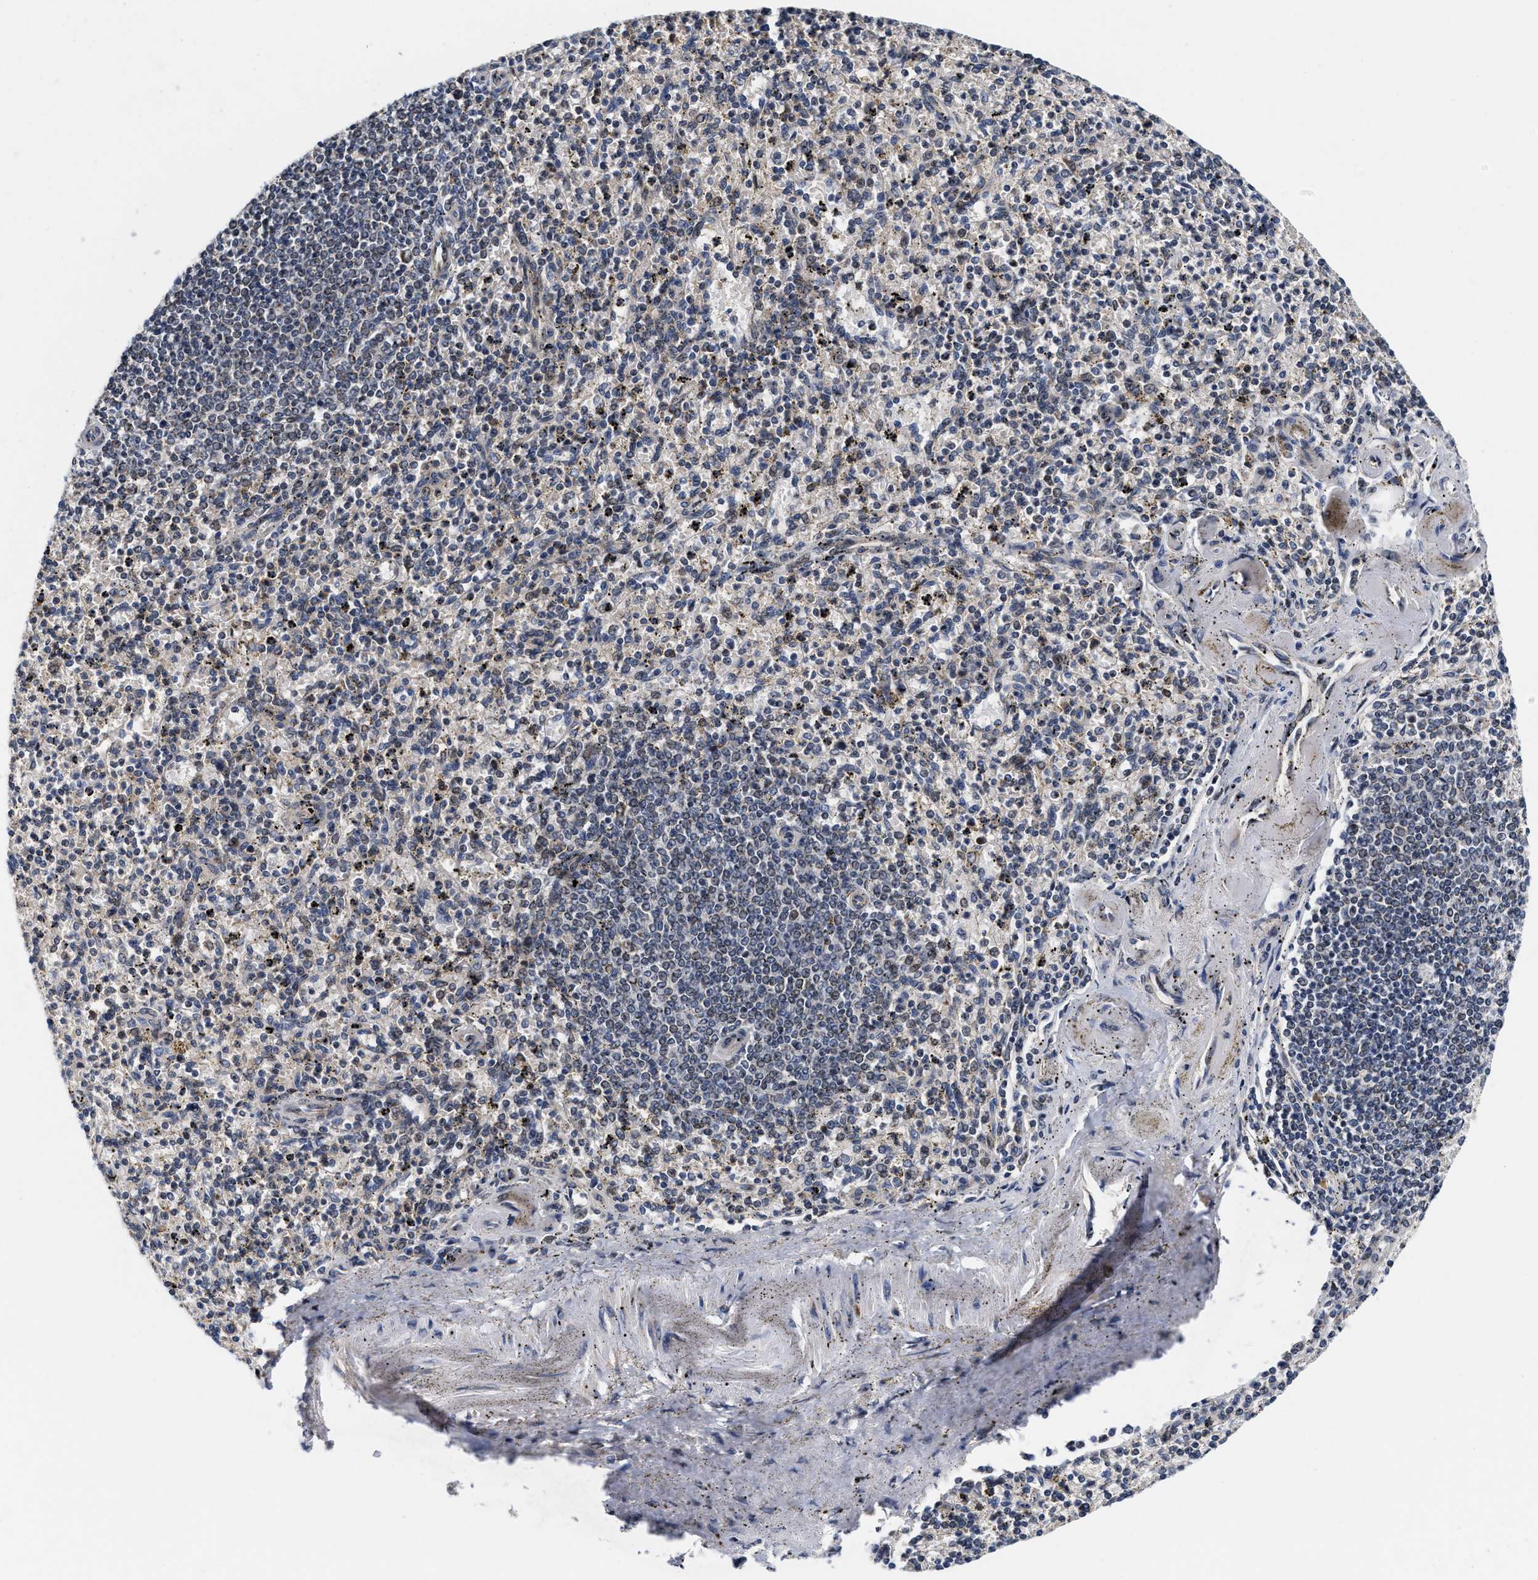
{"staining": {"intensity": "weak", "quantity": "<25%", "location": "cytoplasmic/membranous"}, "tissue": "spleen", "cell_type": "Cells in red pulp", "image_type": "normal", "snomed": [{"axis": "morphology", "description": "Normal tissue, NOS"}, {"axis": "topography", "description": "Spleen"}], "caption": "An immunohistochemistry (IHC) histopathology image of normal spleen is shown. There is no staining in cells in red pulp of spleen.", "gene": "SCYL2", "patient": {"sex": "male", "age": 72}}